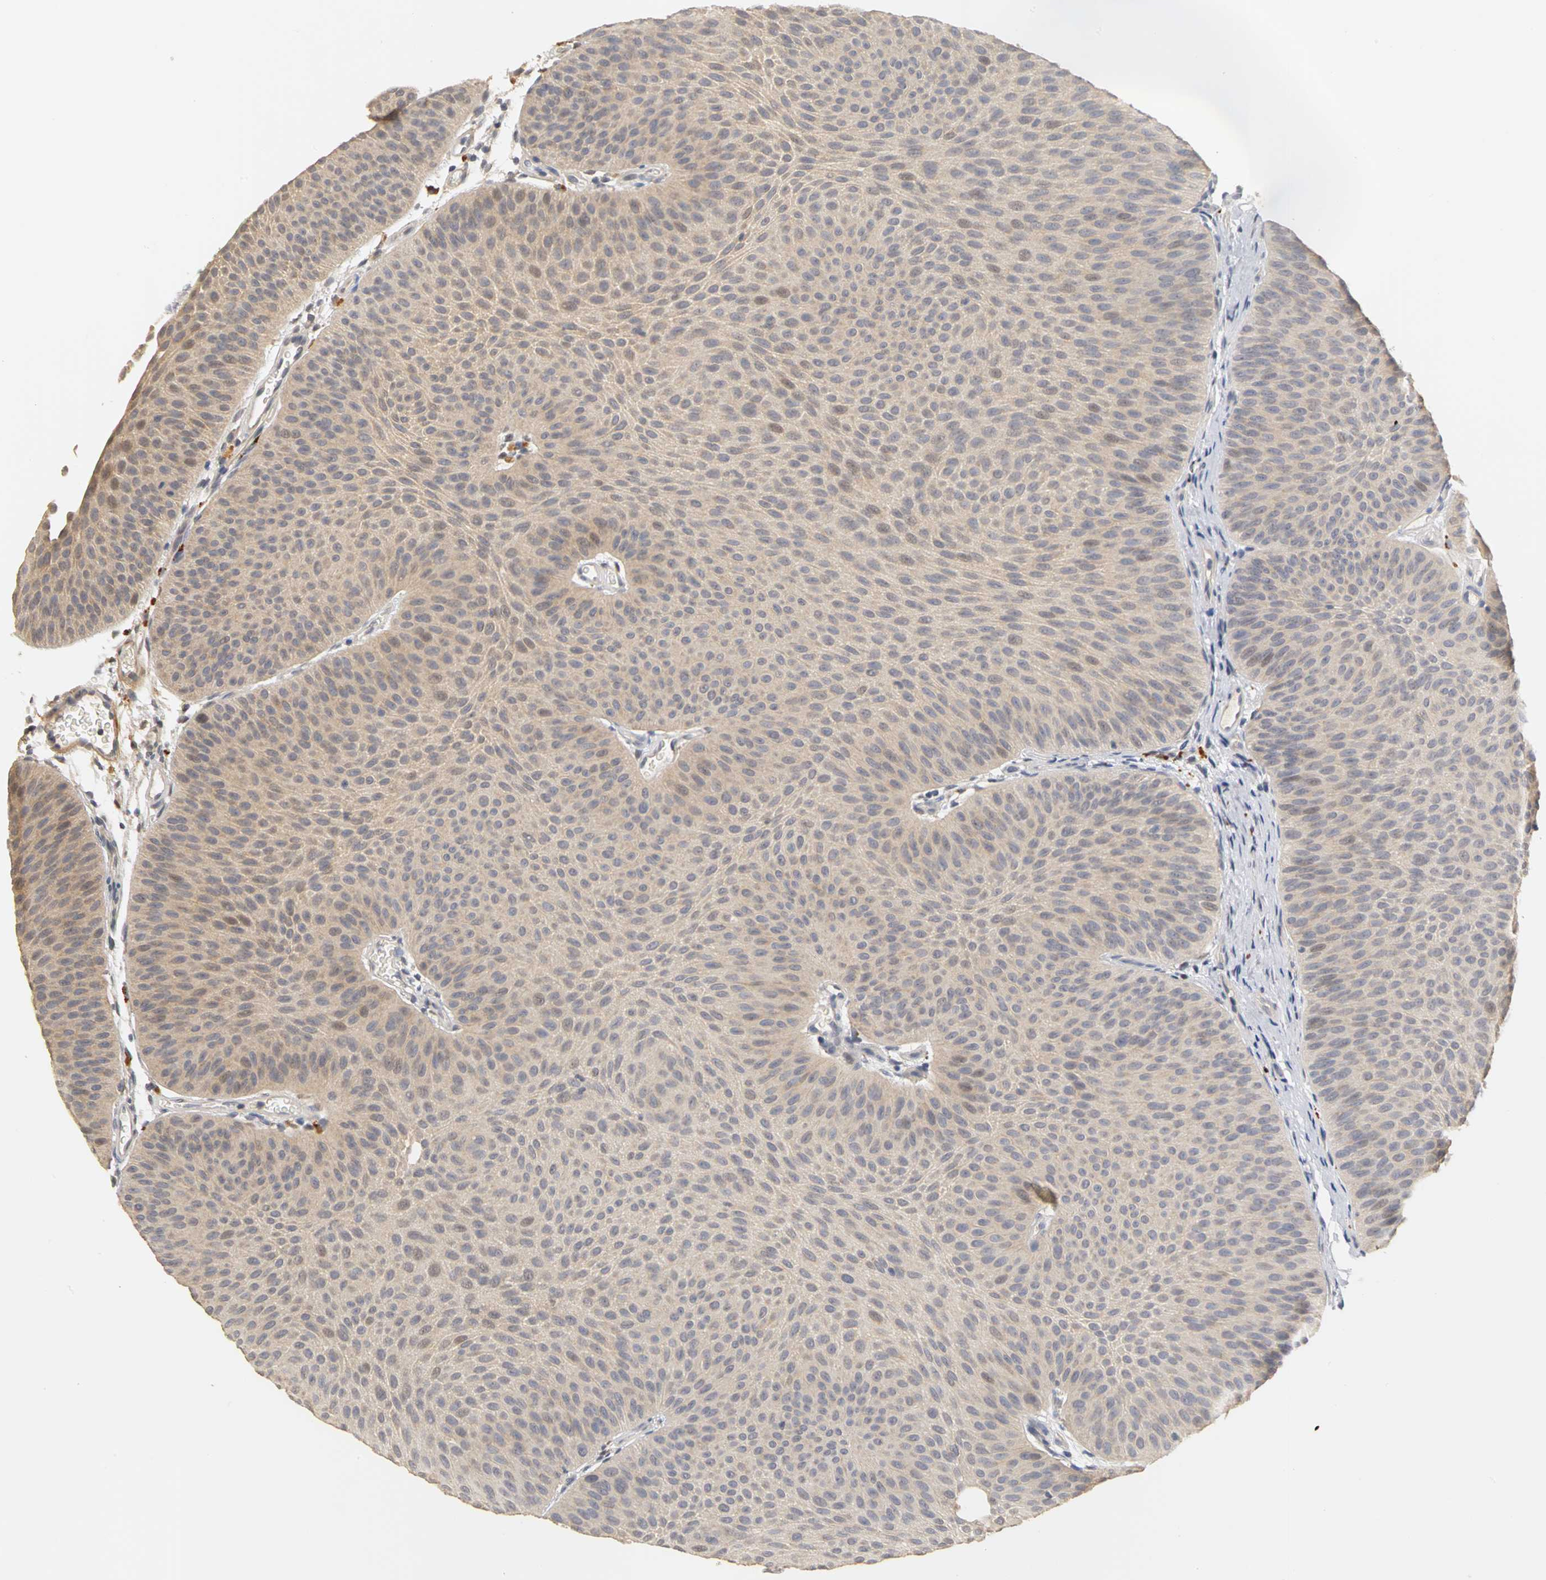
{"staining": {"intensity": "weak", "quantity": ">75%", "location": "cytoplasmic/membranous"}, "tissue": "urothelial cancer", "cell_type": "Tumor cells", "image_type": "cancer", "snomed": [{"axis": "morphology", "description": "Urothelial carcinoma, Low grade"}, {"axis": "topography", "description": "Urinary bladder"}], "caption": "Immunohistochemistry (IHC) micrograph of neoplastic tissue: urothelial cancer stained using IHC demonstrates low levels of weak protein expression localized specifically in the cytoplasmic/membranous of tumor cells, appearing as a cytoplasmic/membranous brown color.", "gene": "PGR", "patient": {"sex": "female", "age": 60}}